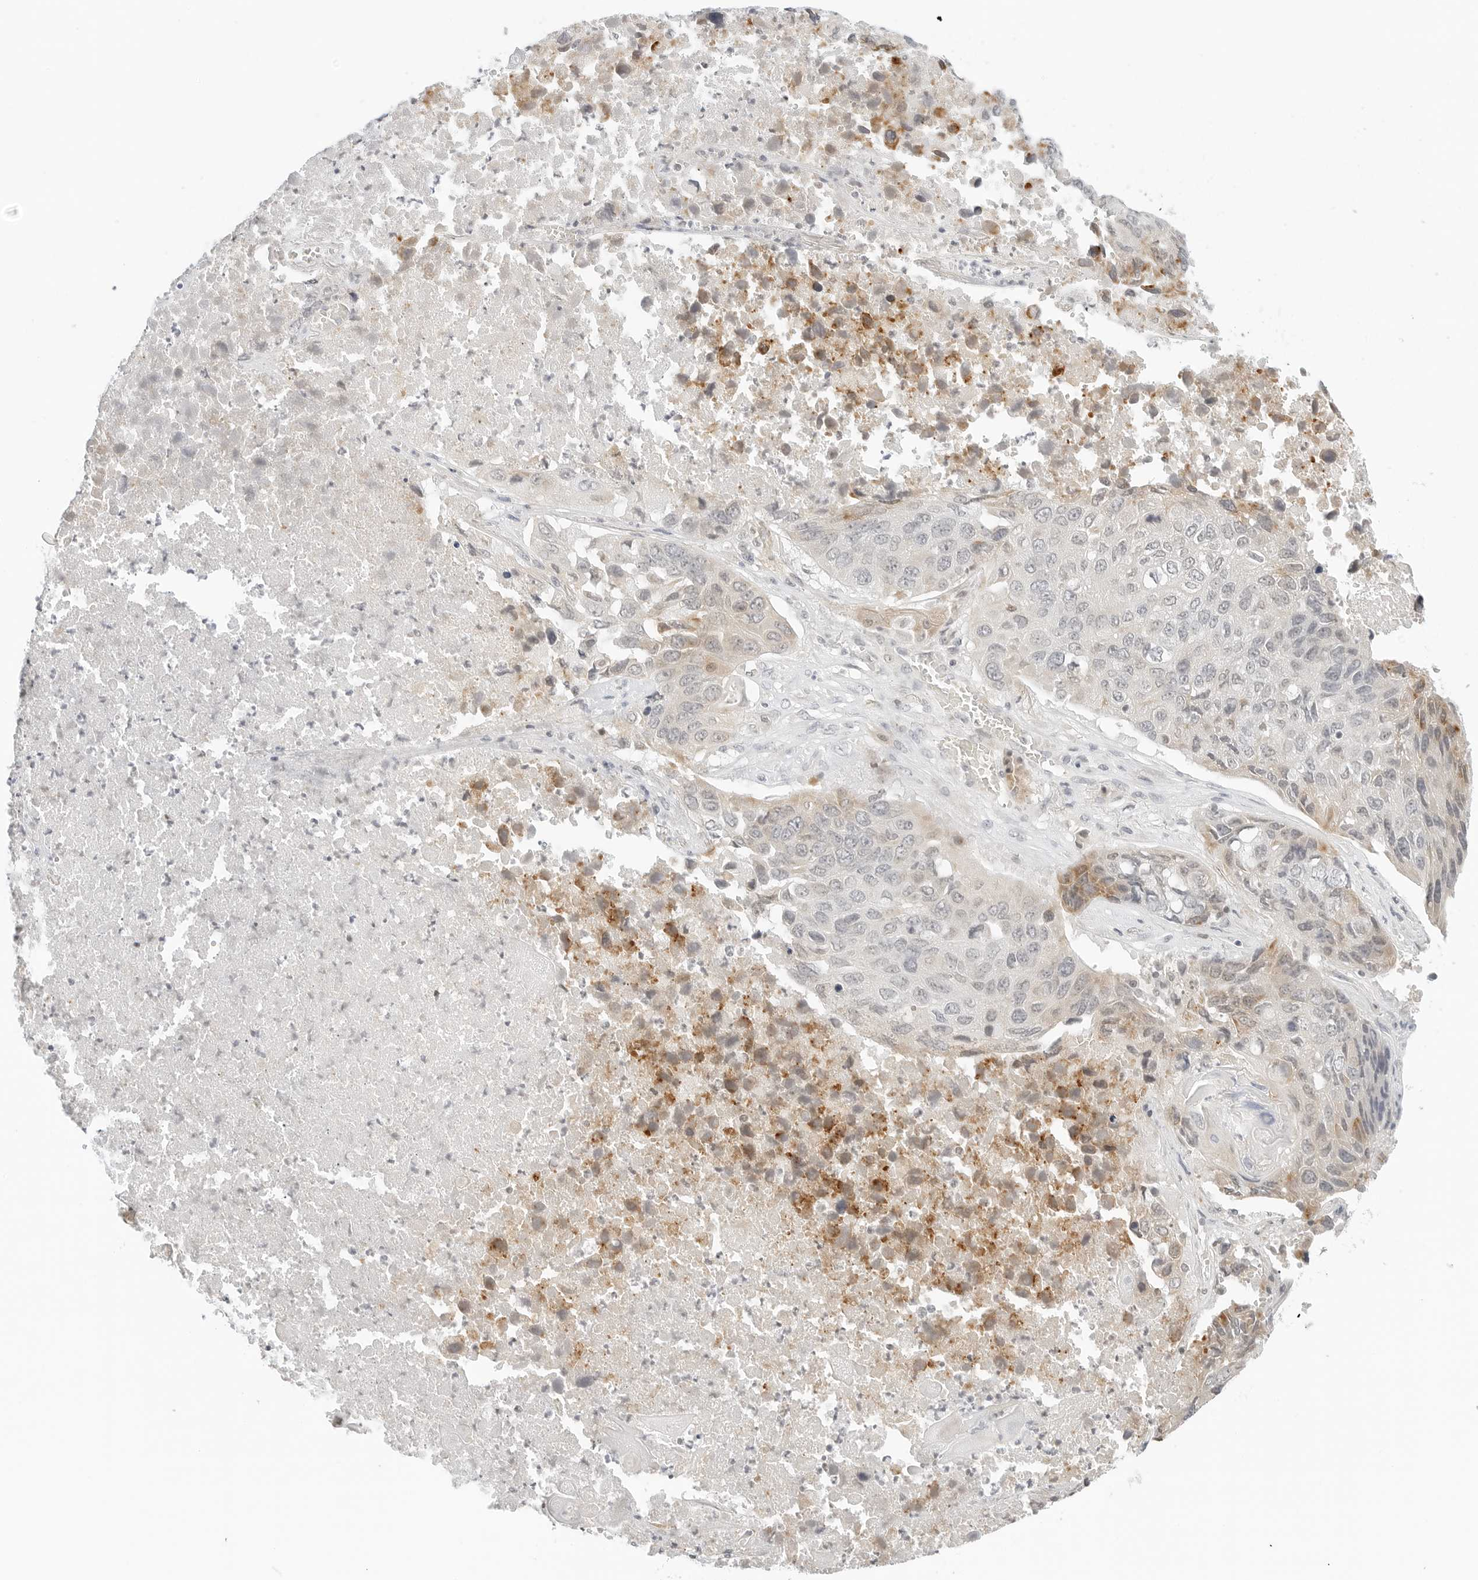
{"staining": {"intensity": "moderate", "quantity": "<25%", "location": "cytoplasmic/membranous"}, "tissue": "lung cancer", "cell_type": "Tumor cells", "image_type": "cancer", "snomed": [{"axis": "morphology", "description": "Squamous cell carcinoma, NOS"}, {"axis": "topography", "description": "Lung"}], "caption": "Lung cancer (squamous cell carcinoma) tissue exhibits moderate cytoplasmic/membranous positivity in approximately <25% of tumor cells, visualized by immunohistochemistry.", "gene": "NEO1", "patient": {"sex": "male", "age": 61}}